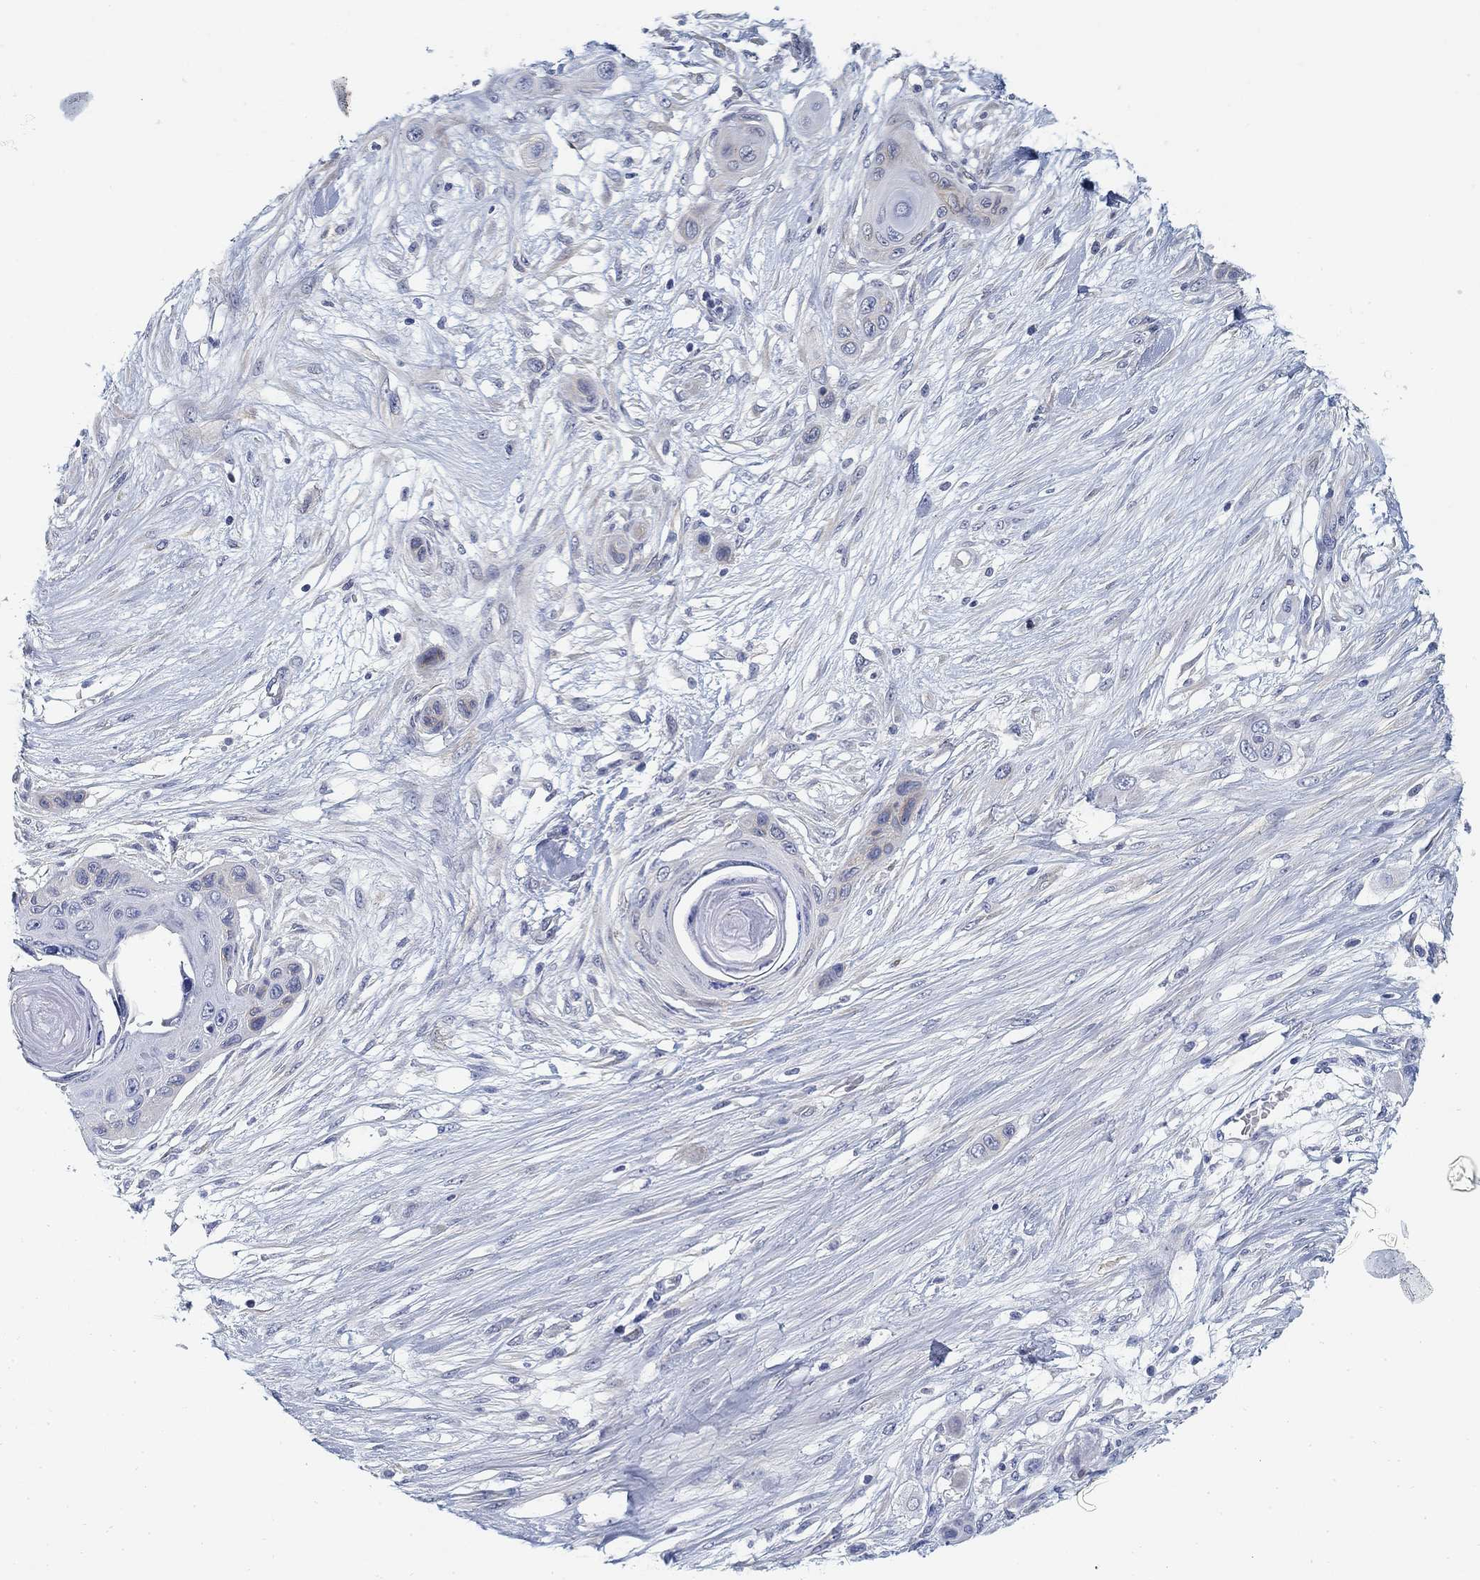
{"staining": {"intensity": "negative", "quantity": "none", "location": "none"}, "tissue": "skin cancer", "cell_type": "Tumor cells", "image_type": "cancer", "snomed": [{"axis": "morphology", "description": "Squamous cell carcinoma, NOS"}, {"axis": "topography", "description": "Skin"}], "caption": "Skin squamous cell carcinoma was stained to show a protein in brown. There is no significant staining in tumor cells.", "gene": "SLC2A5", "patient": {"sex": "male", "age": 79}}